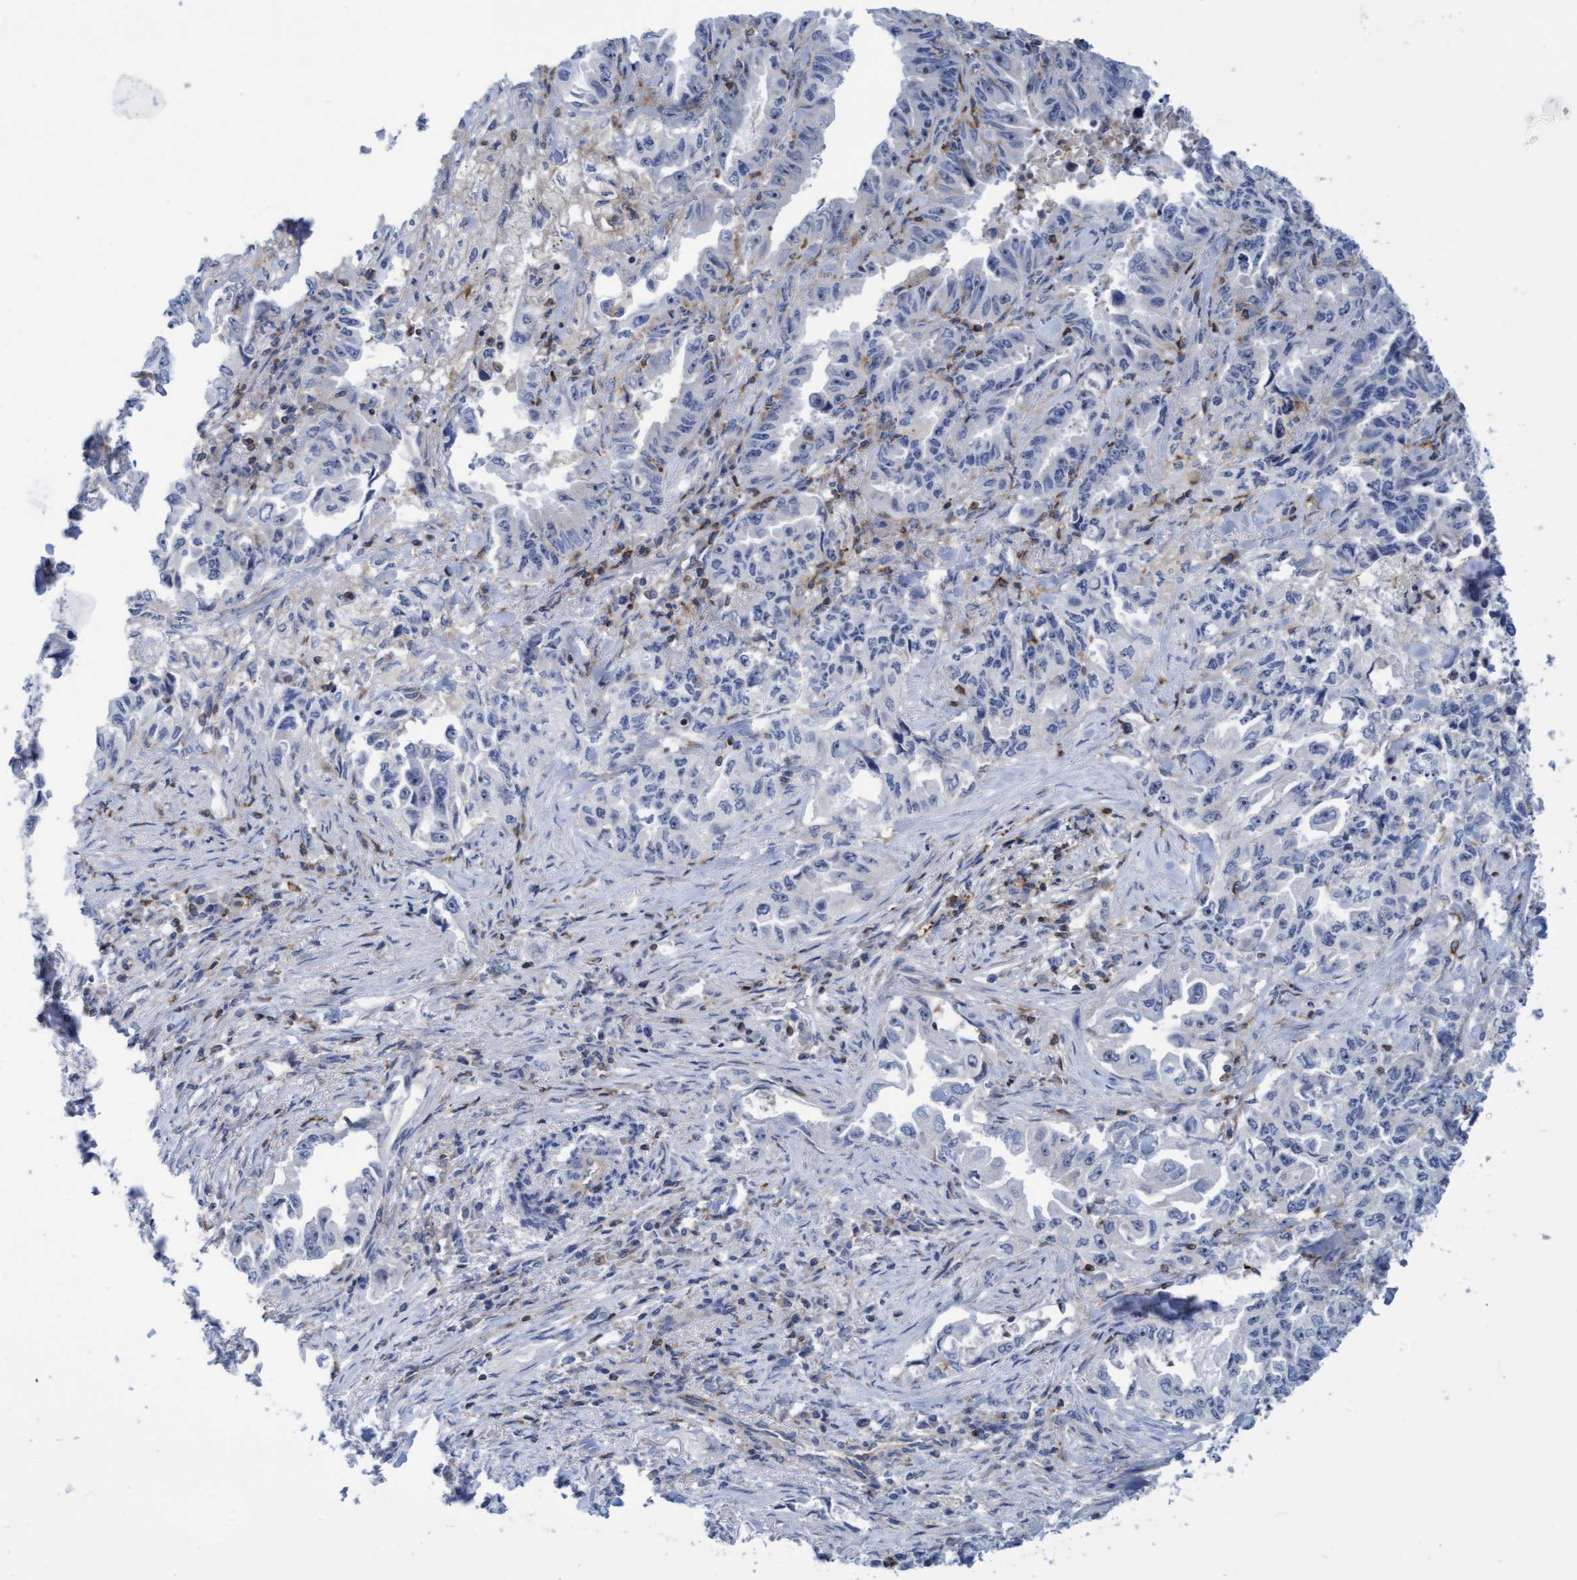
{"staining": {"intensity": "negative", "quantity": "none", "location": "none"}, "tissue": "lung cancer", "cell_type": "Tumor cells", "image_type": "cancer", "snomed": [{"axis": "morphology", "description": "Adenocarcinoma, NOS"}, {"axis": "topography", "description": "Lung"}], "caption": "This image is of lung cancer (adenocarcinoma) stained with immunohistochemistry to label a protein in brown with the nuclei are counter-stained blue. There is no positivity in tumor cells. (DAB immunohistochemistry (IHC), high magnification).", "gene": "FNBP1", "patient": {"sex": "female", "age": 51}}